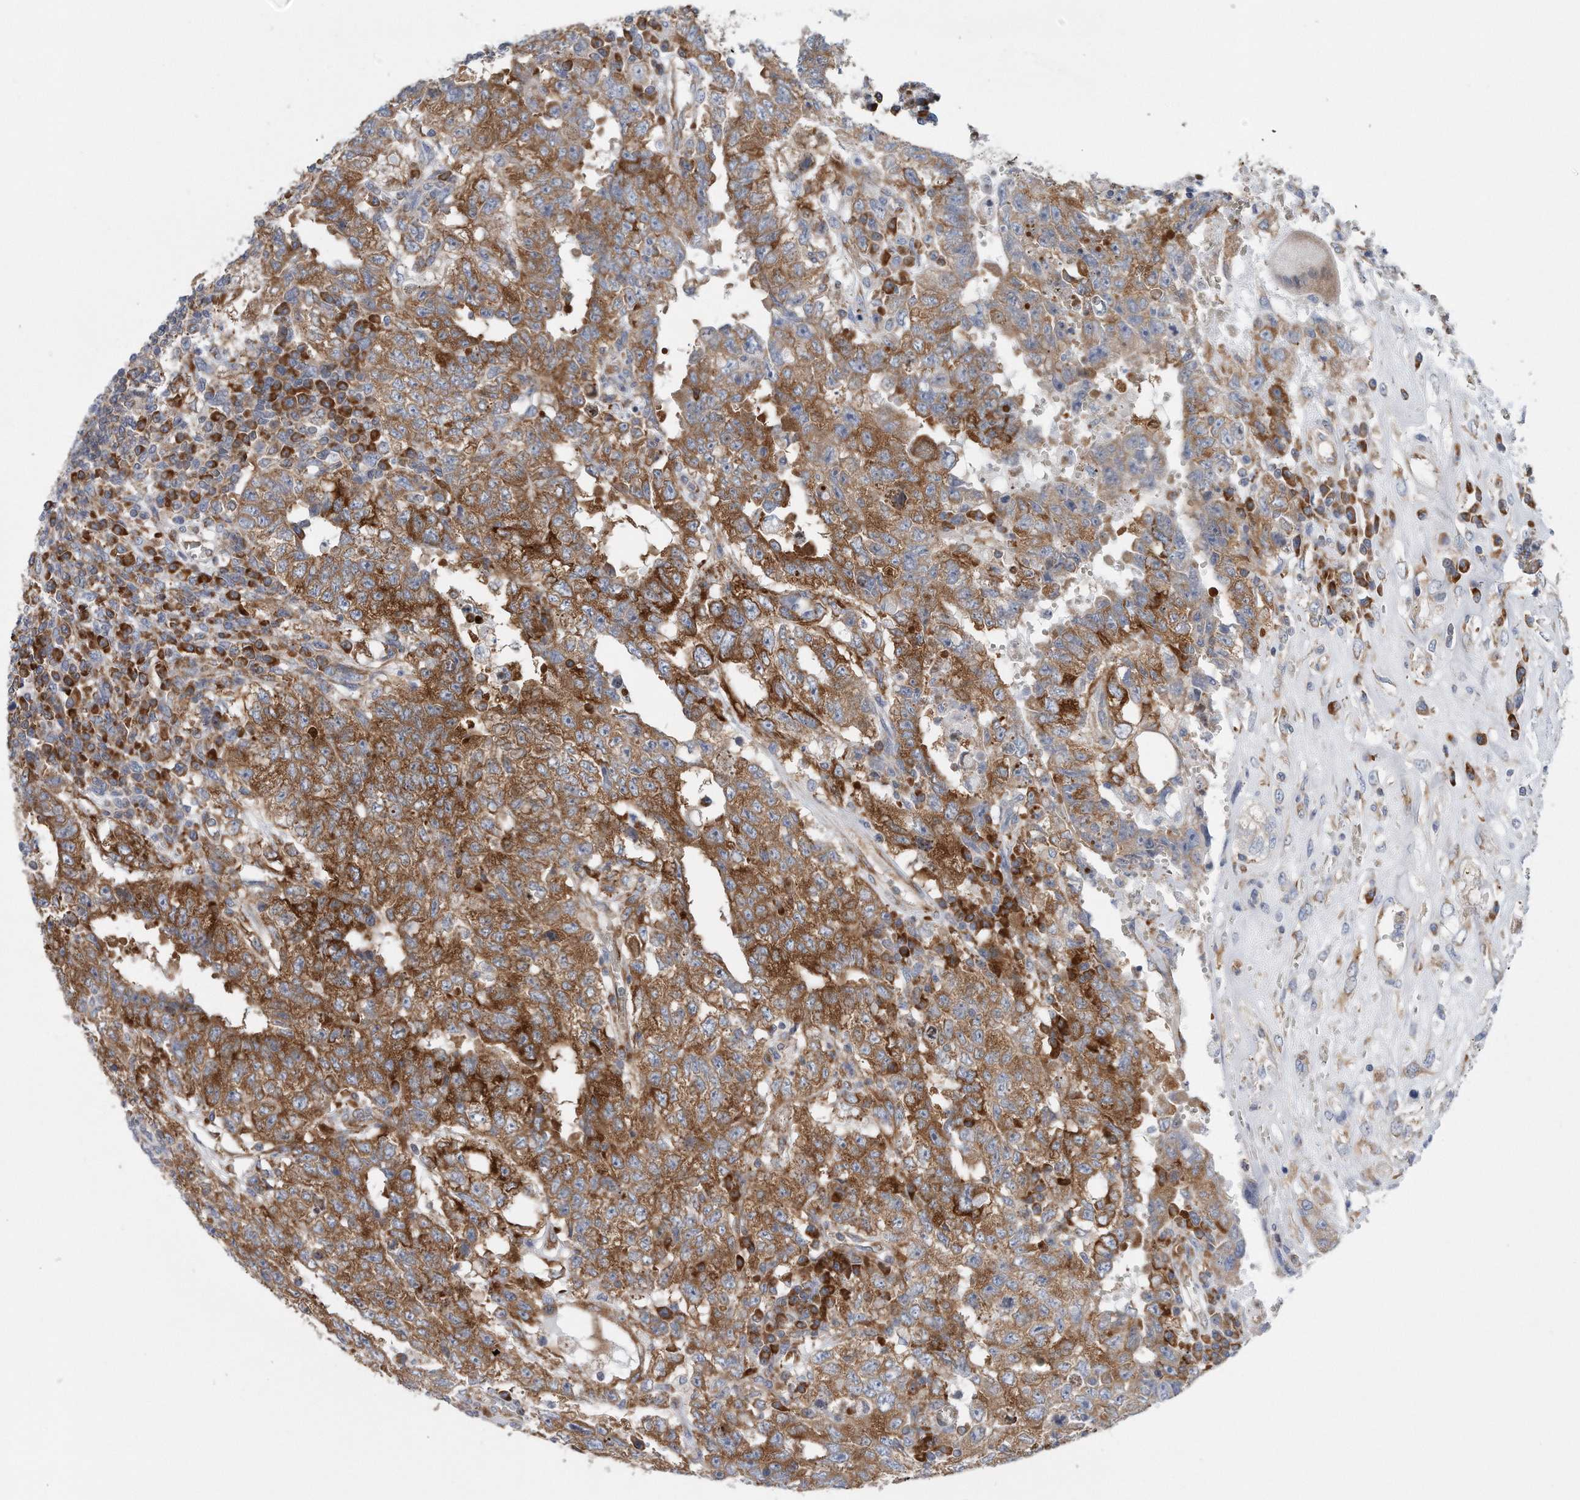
{"staining": {"intensity": "moderate", "quantity": ">75%", "location": "cytoplasmic/membranous"}, "tissue": "testis cancer", "cell_type": "Tumor cells", "image_type": "cancer", "snomed": [{"axis": "morphology", "description": "Carcinoma, Embryonal, NOS"}, {"axis": "topography", "description": "Testis"}], "caption": "Protein staining demonstrates moderate cytoplasmic/membranous expression in about >75% of tumor cells in embryonal carcinoma (testis).", "gene": "RPL26L1", "patient": {"sex": "male", "age": 26}}